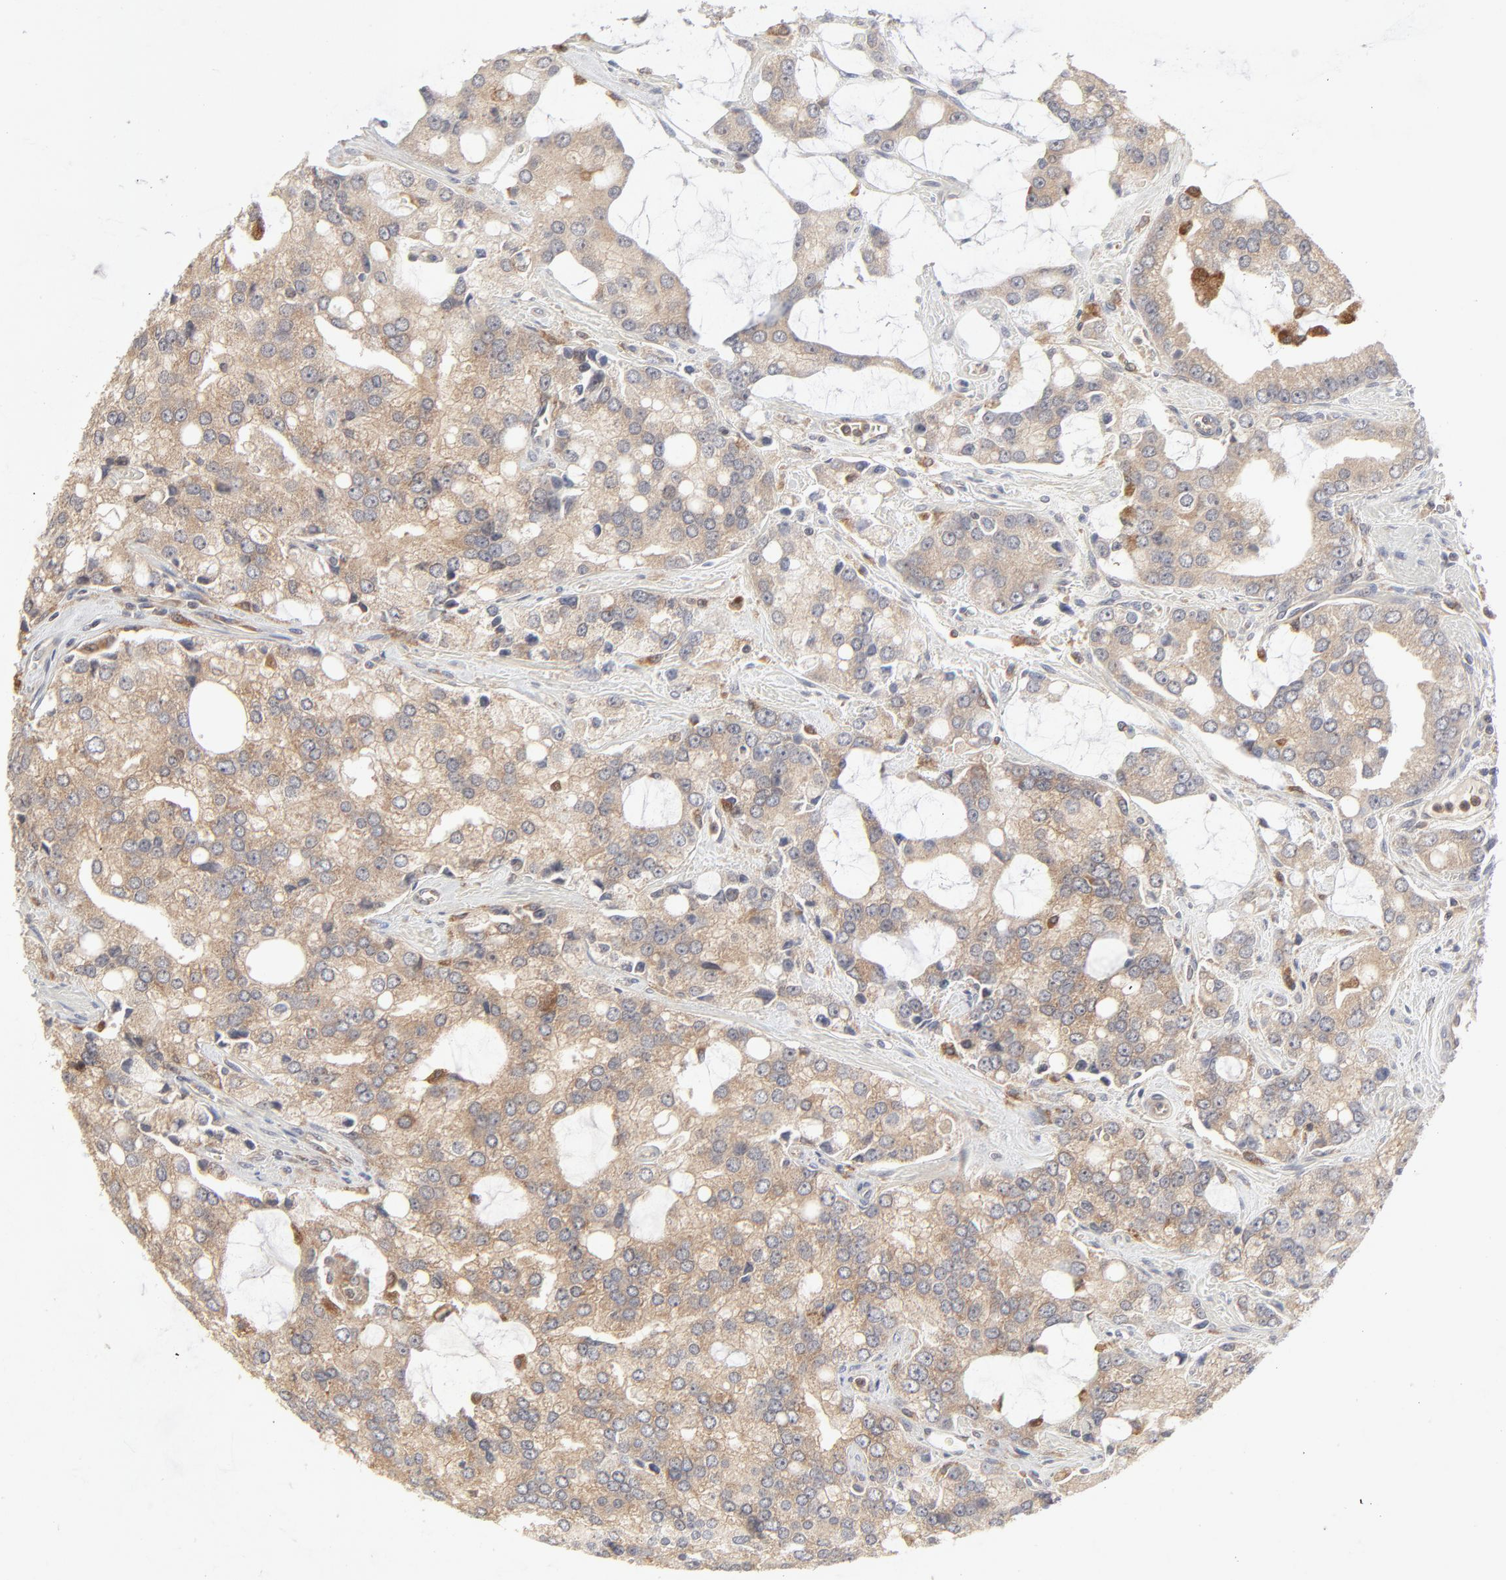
{"staining": {"intensity": "moderate", "quantity": ">75%", "location": "cytoplasmic/membranous"}, "tissue": "prostate cancer", "cell_type": "Tumor cells", "image_type": "cancer", "snomed": [{"axis": "morphology", "description": "Adenocarcinoma, High grade"}, {"axis": "topography", "description": "Prostate"}], "caption": "A micrograph of prostate high-grade adenocarcinoma stained for a protein displays moderate cytoplasmic/membranous brown staining in tumor cells.", "gene": "RAB5C", "patient": {"sex": "male", "age": 67}}